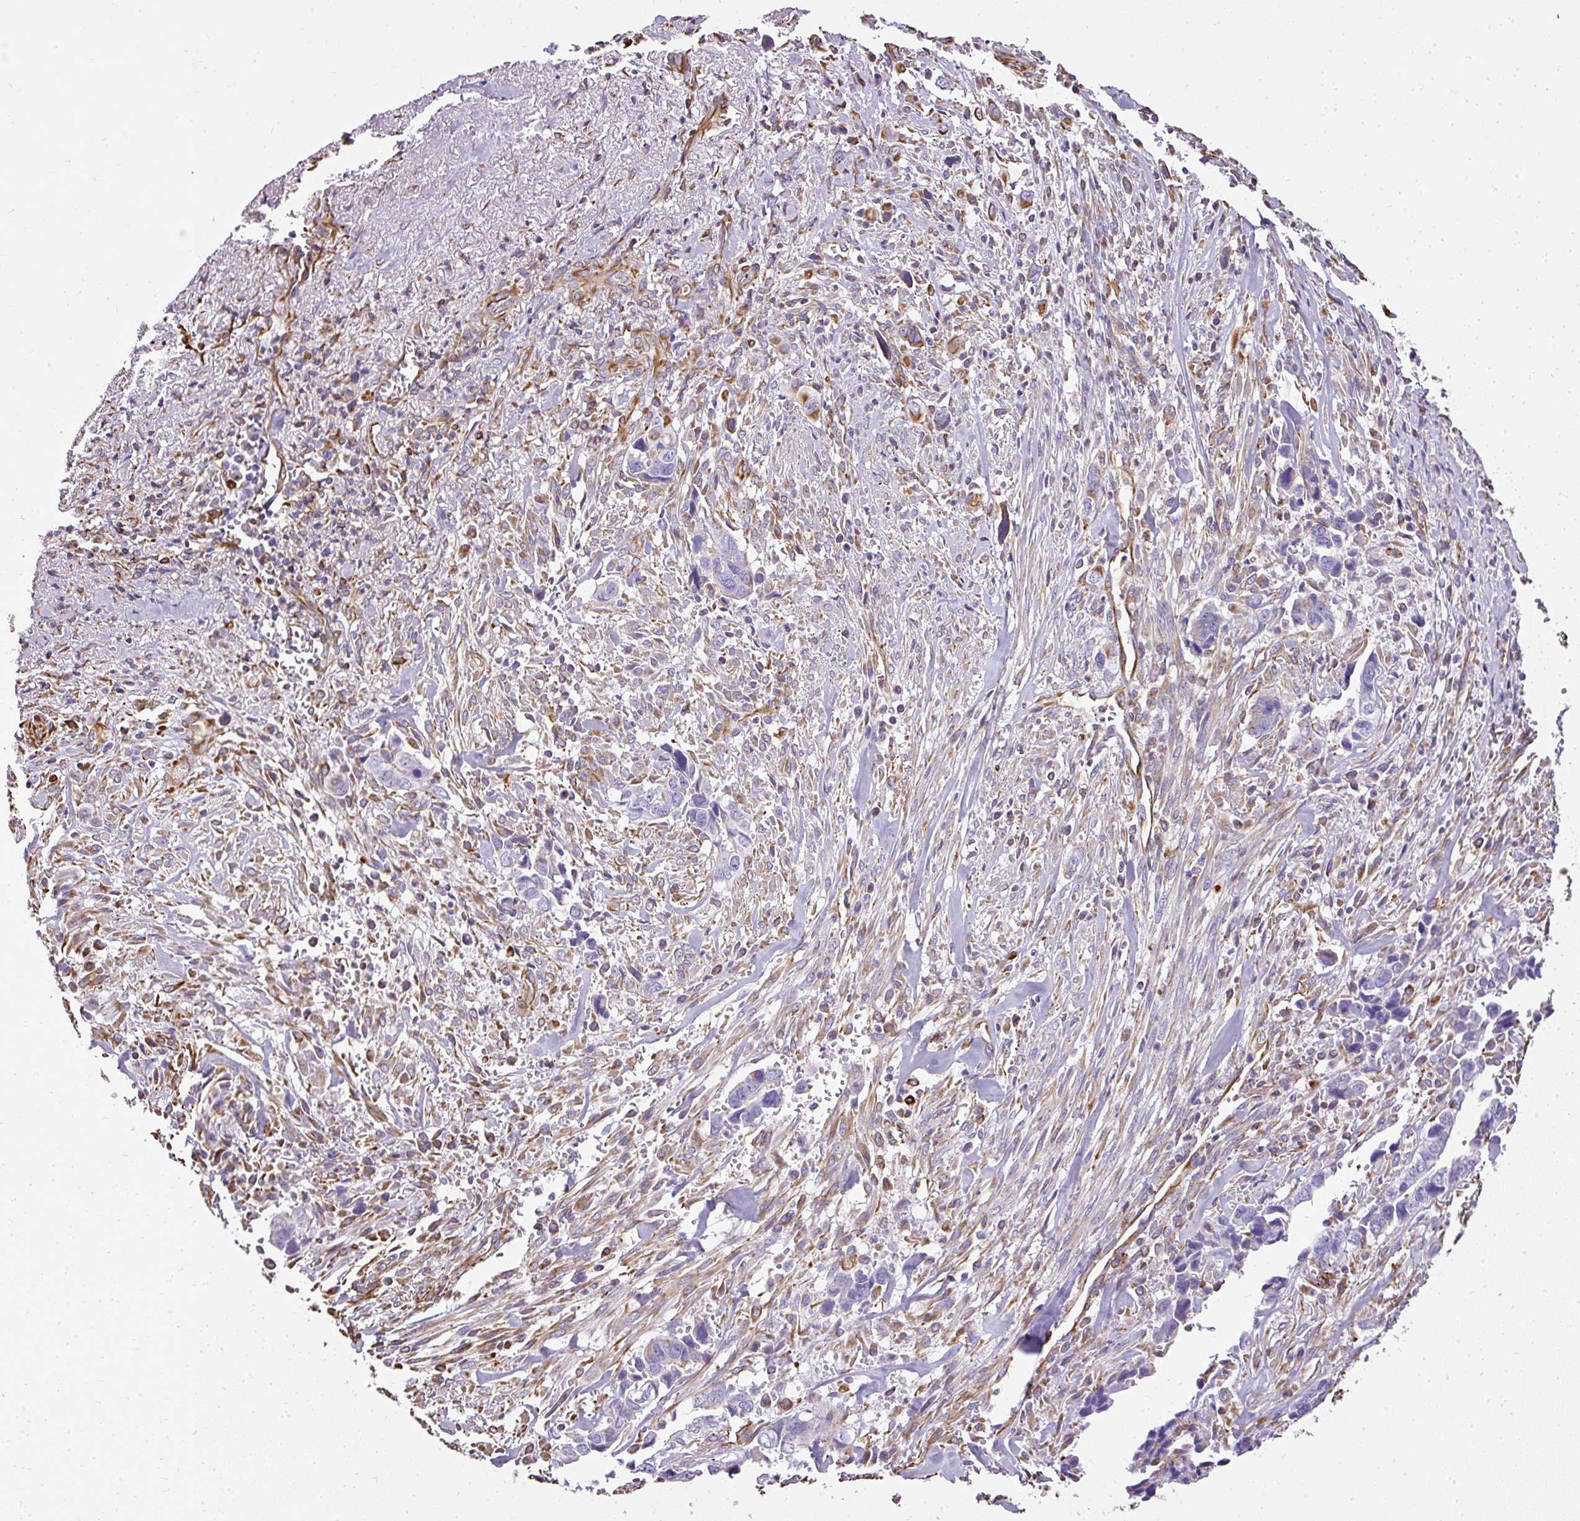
{"staining": {"intensity": "negative", "quantity": "none", "location": "none"}, "tissue": "liver cancer", "cell_type": "Tumor cells", "image_type": "cancer", "snomed": [{"axis": "morphology", "description": "Cholangiocarcinoma"}, {"axis": "topography", "description": "Liver"}], "caption": "The IHC histopathology image has no significant expression in tumor cells of cholangiocarcinoma (liver) tissue.", "gene": "PLS1", "patient": {"sex": "female", "age": 79}}